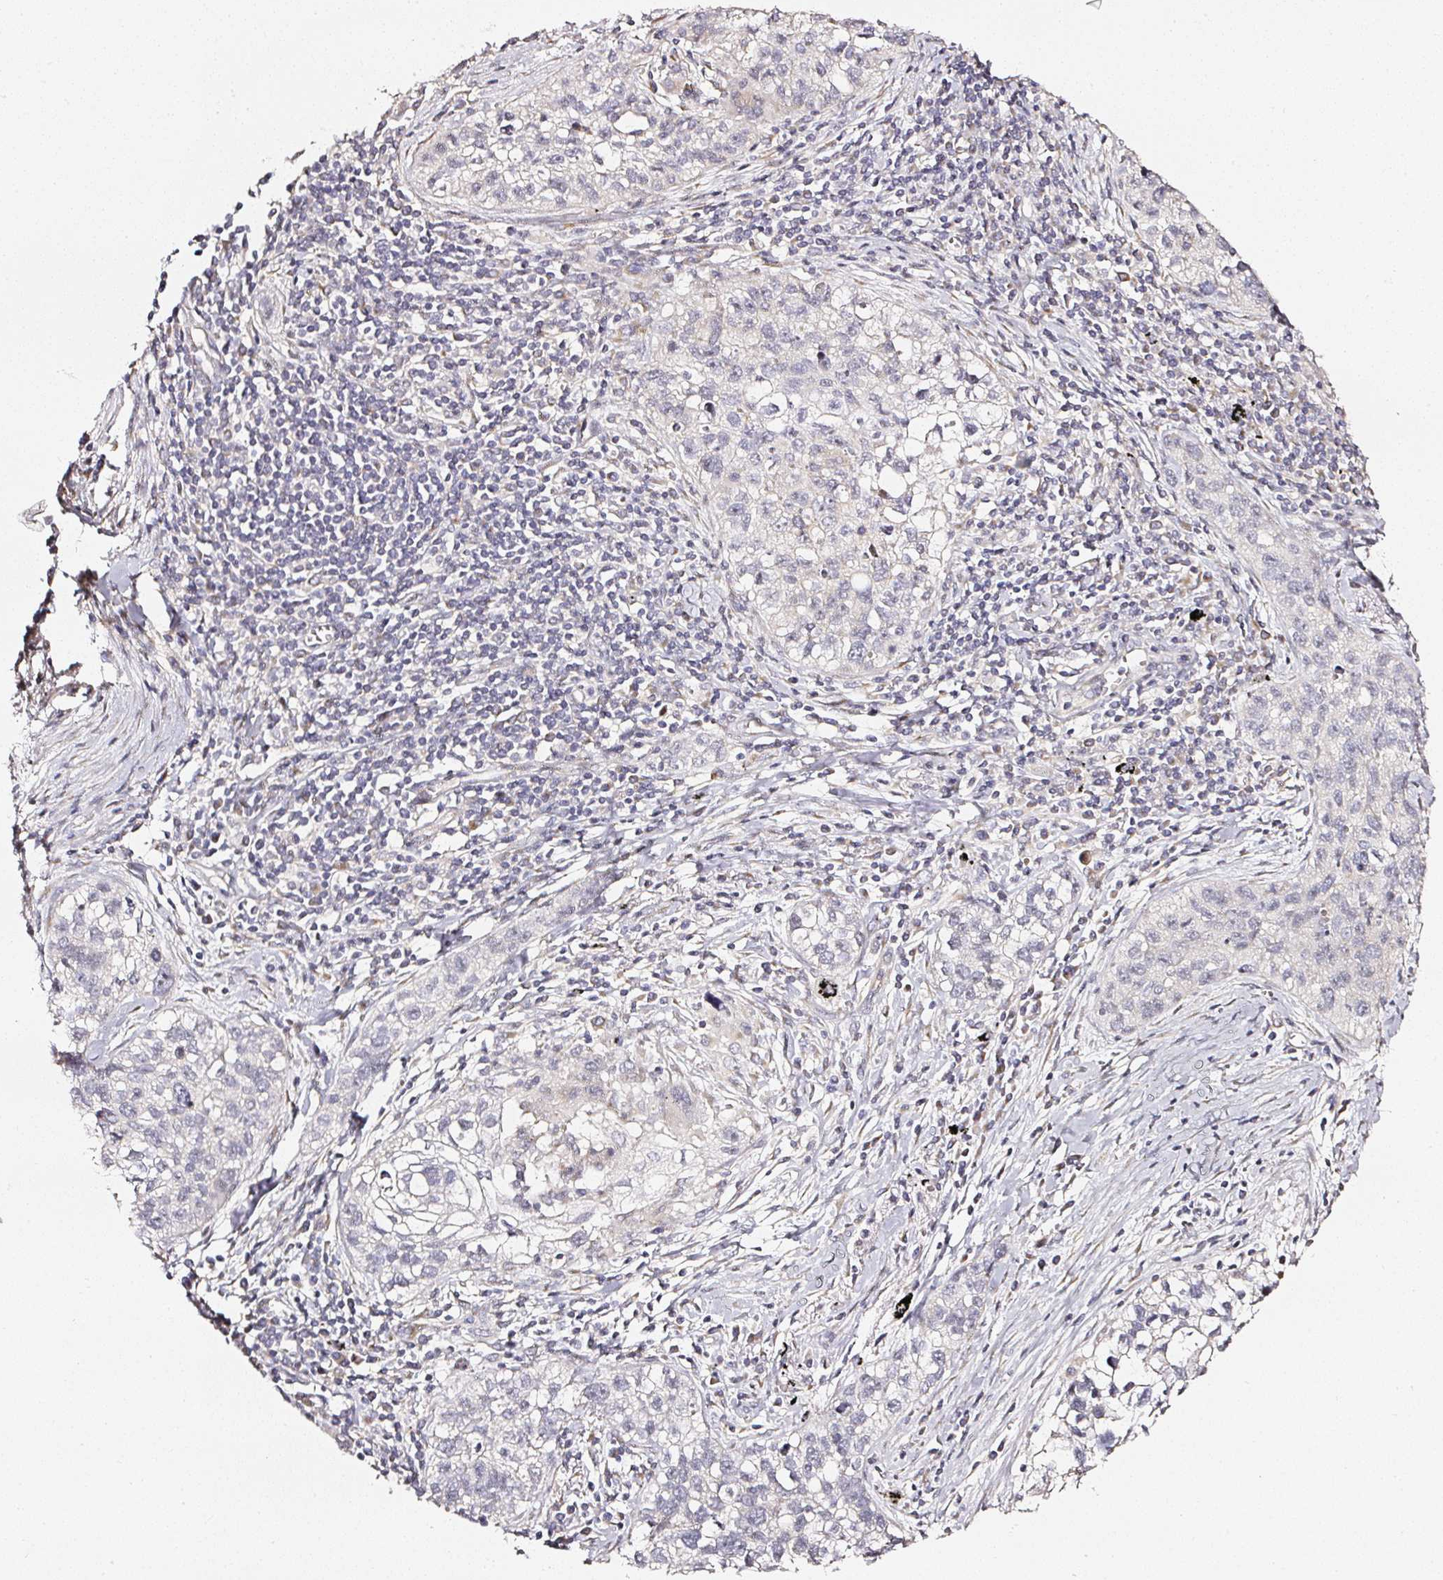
{"staining": {"intensity": "negative", "quantity": "none", "location": "none"}, "tissue": "lung cancer", "cell_type": "Tumor cells", "image_type": "cancer", "snomed": [{"axis": "morphology", "description": "Squamous cell carcinoma, NOS"}, {"axis": "topography", "description": "Lung"}], "caption": "This is an immunohistochemistry (IHC) photomicrograph of squamous cell carcinoma (lung). There is no positivity in tumor cells.", "gene": "NTRK1", "patient": {"sex": "male", "age": 74}}